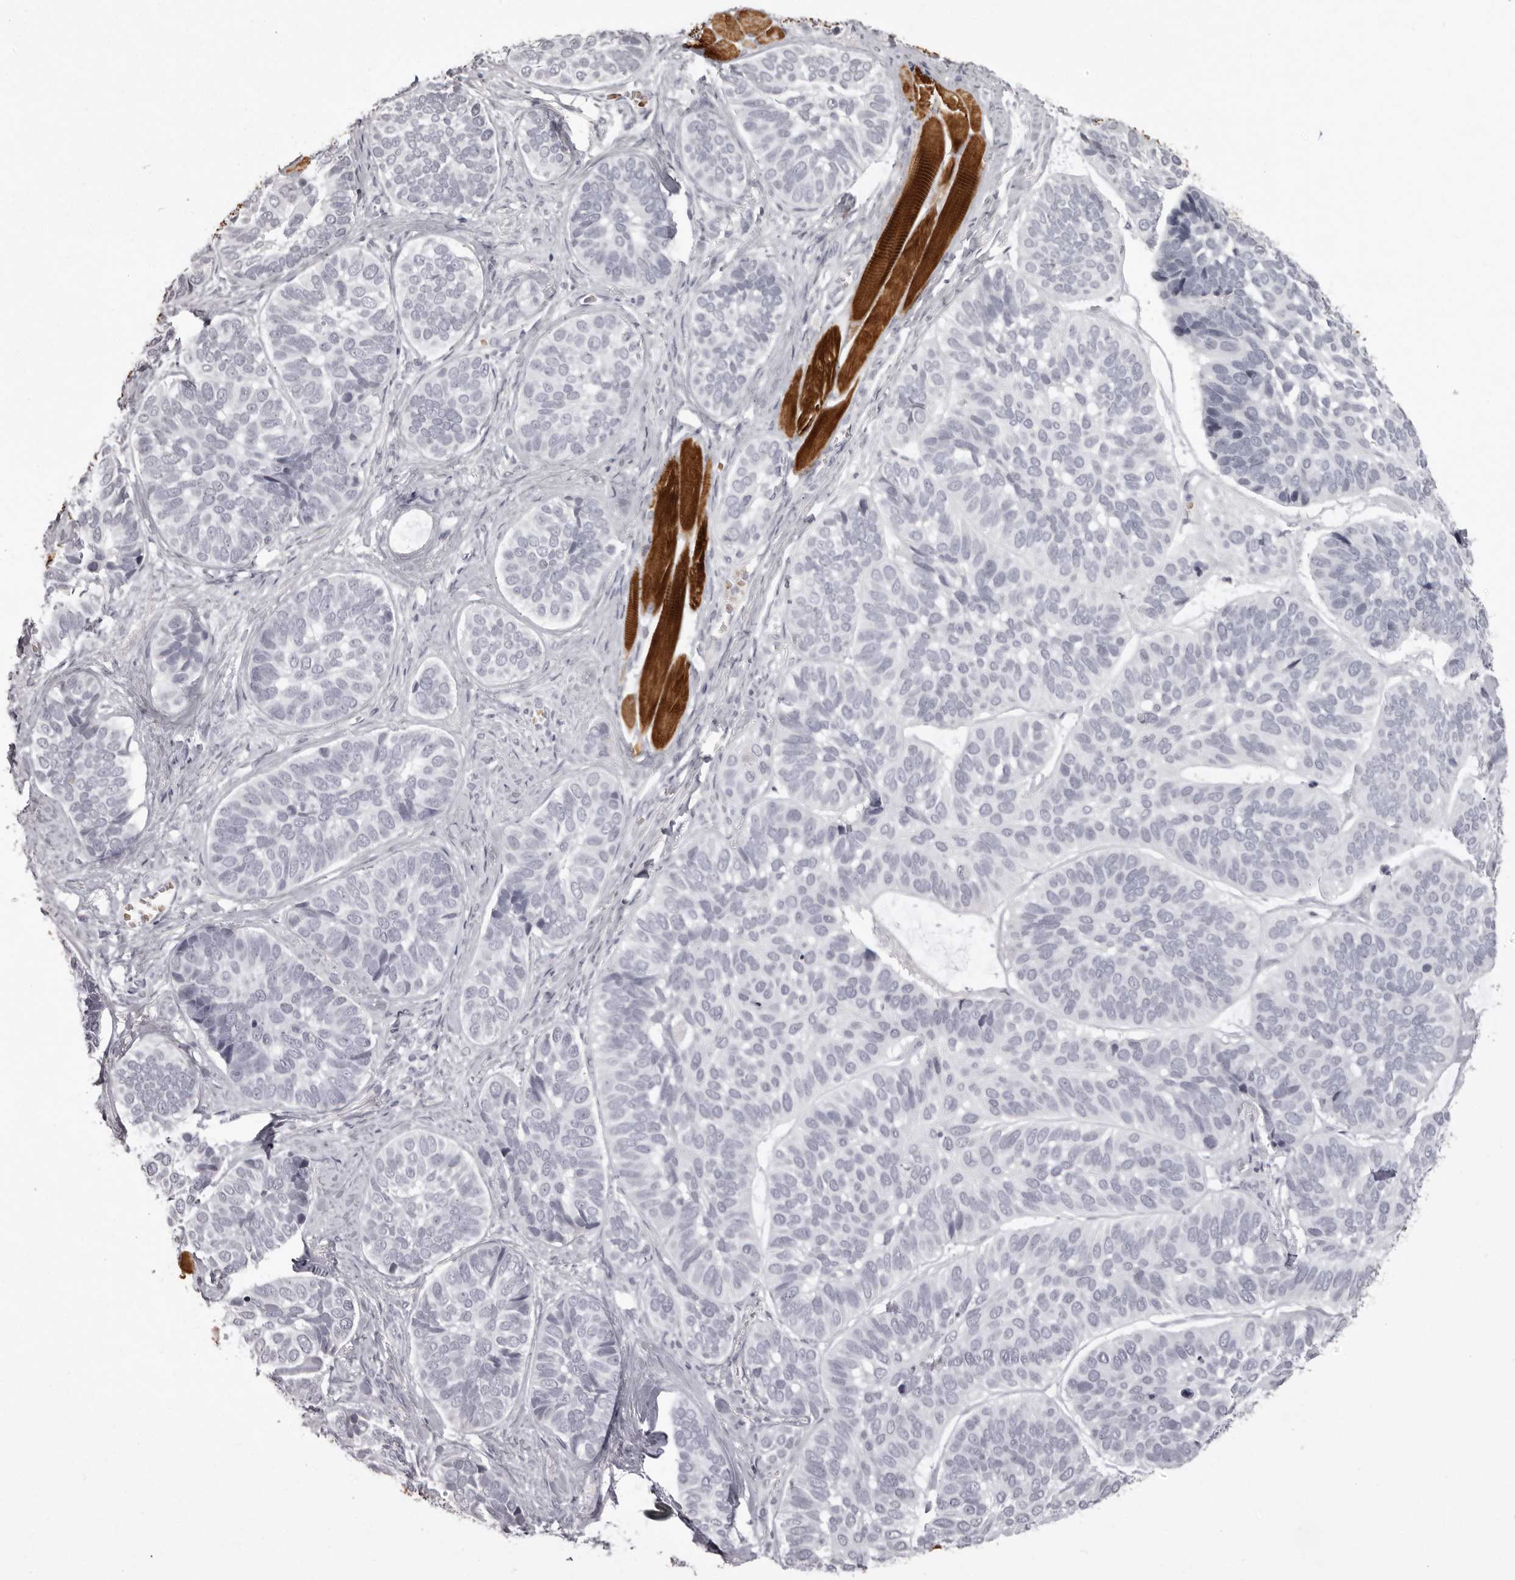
{"staining": {"intensity": "negative", "quantity": "none", "location": "none"}, "tissue": "skin cancer", "cell_type": "Tumor cells", "image_type": "cancer", "snomed": [{"axis": "morphology", "description": "Basal cell carcinoma"}, {"axis": "topography", "description": "Skin"}], "caption": "This is a histopathology image of IHC staining of skin basal cell carcinoma, which shows no positivity in tumor cells.", "gene": "C8orf74", "patient": {"sex": "male", "age": 62}}